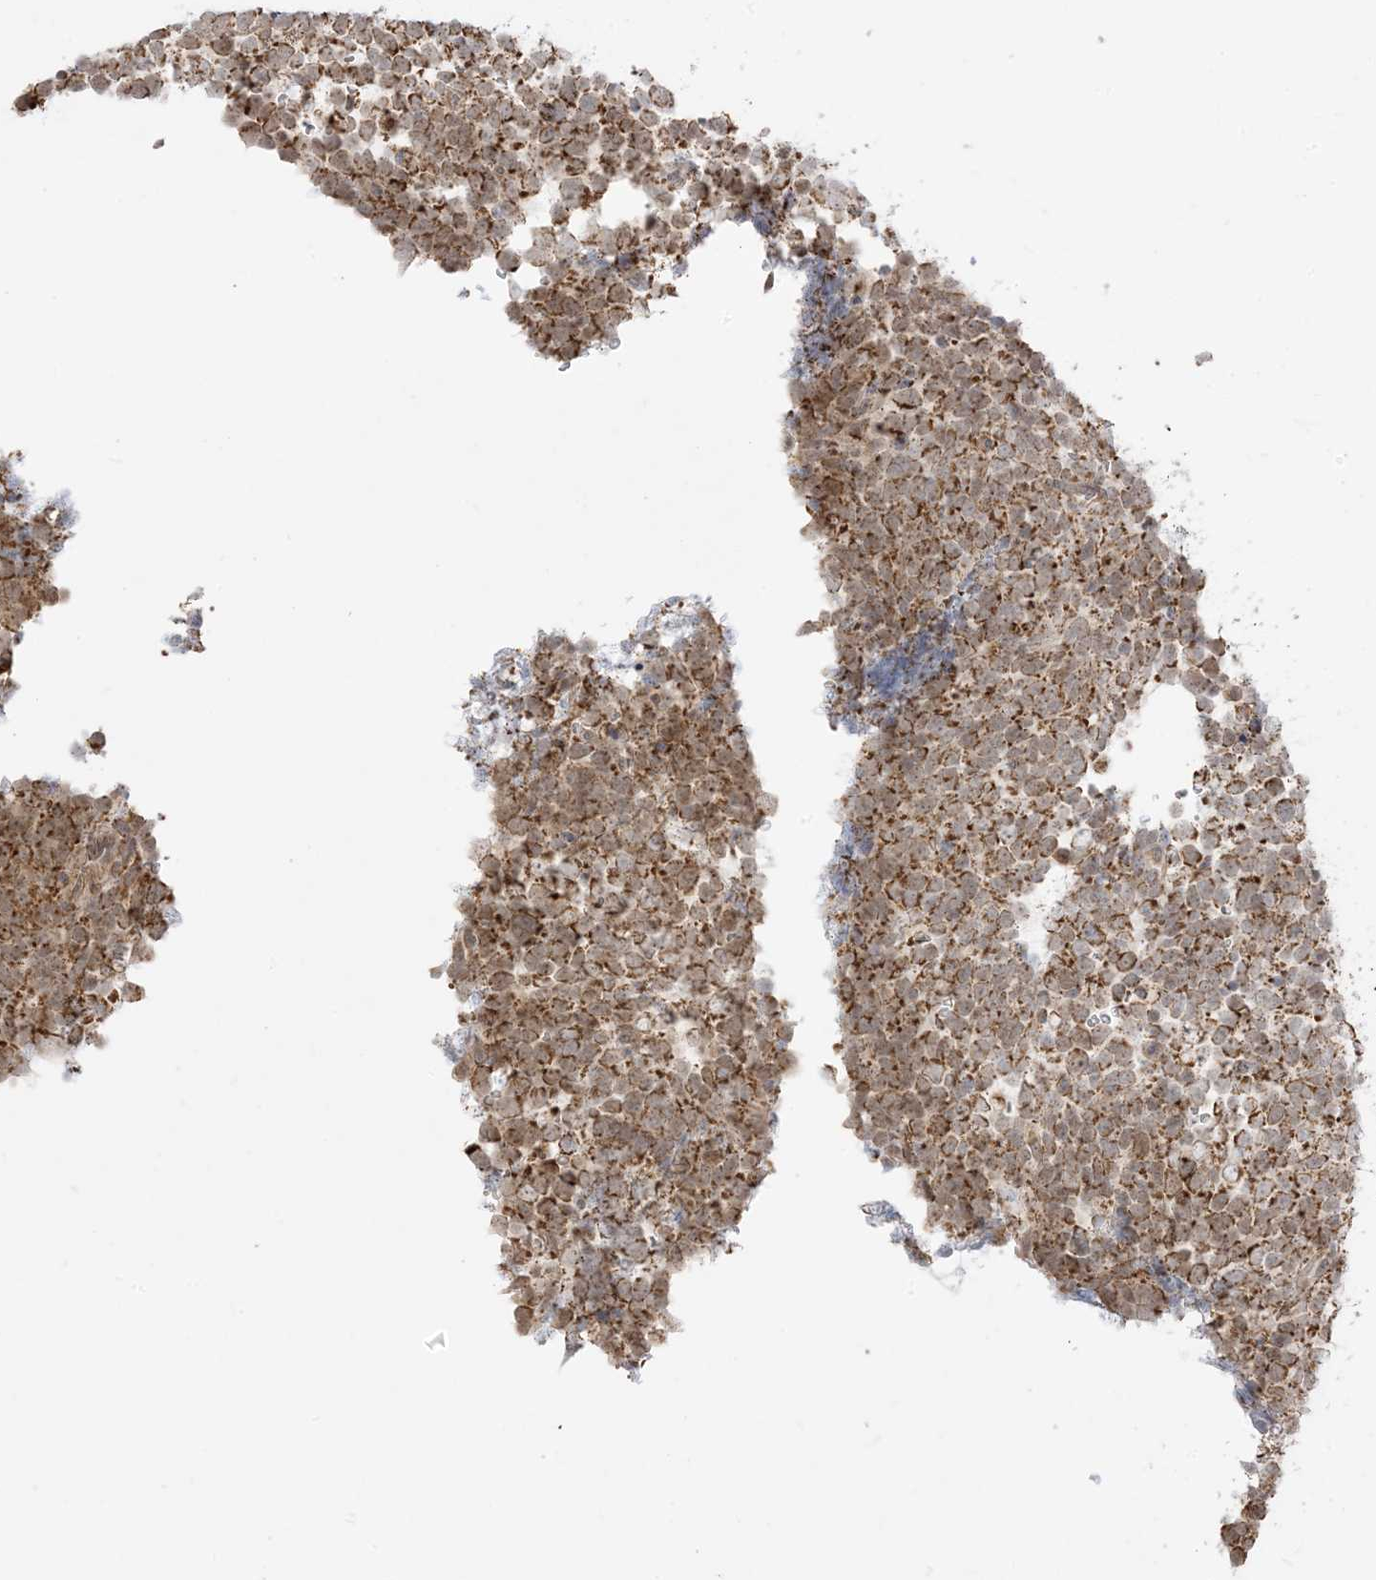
{"staining": {"intensity": "moderate", "quantity": ">75%", "location": "cytoplasmic/membranous"}, "tissue": "urothelial cancer", "cell_type": "Tumor cells", "image_type": "cancer", "snomed": [{"axis": "morphology", "description": "Urothelial carcinoma, High grade"}, {"axis": "topography", "description": "Urinary bladder"}], "caption": "This photomicrograph demonstrates urothelial cancer stained with IHC to label a protein in brown. The cytoplasmic/membranous of tumor cells show moderate positivity for the protein. Nuclei are counter-stained blue.", "gene": "KANSL3", "patient": {"sex": "female", "age": 82}}